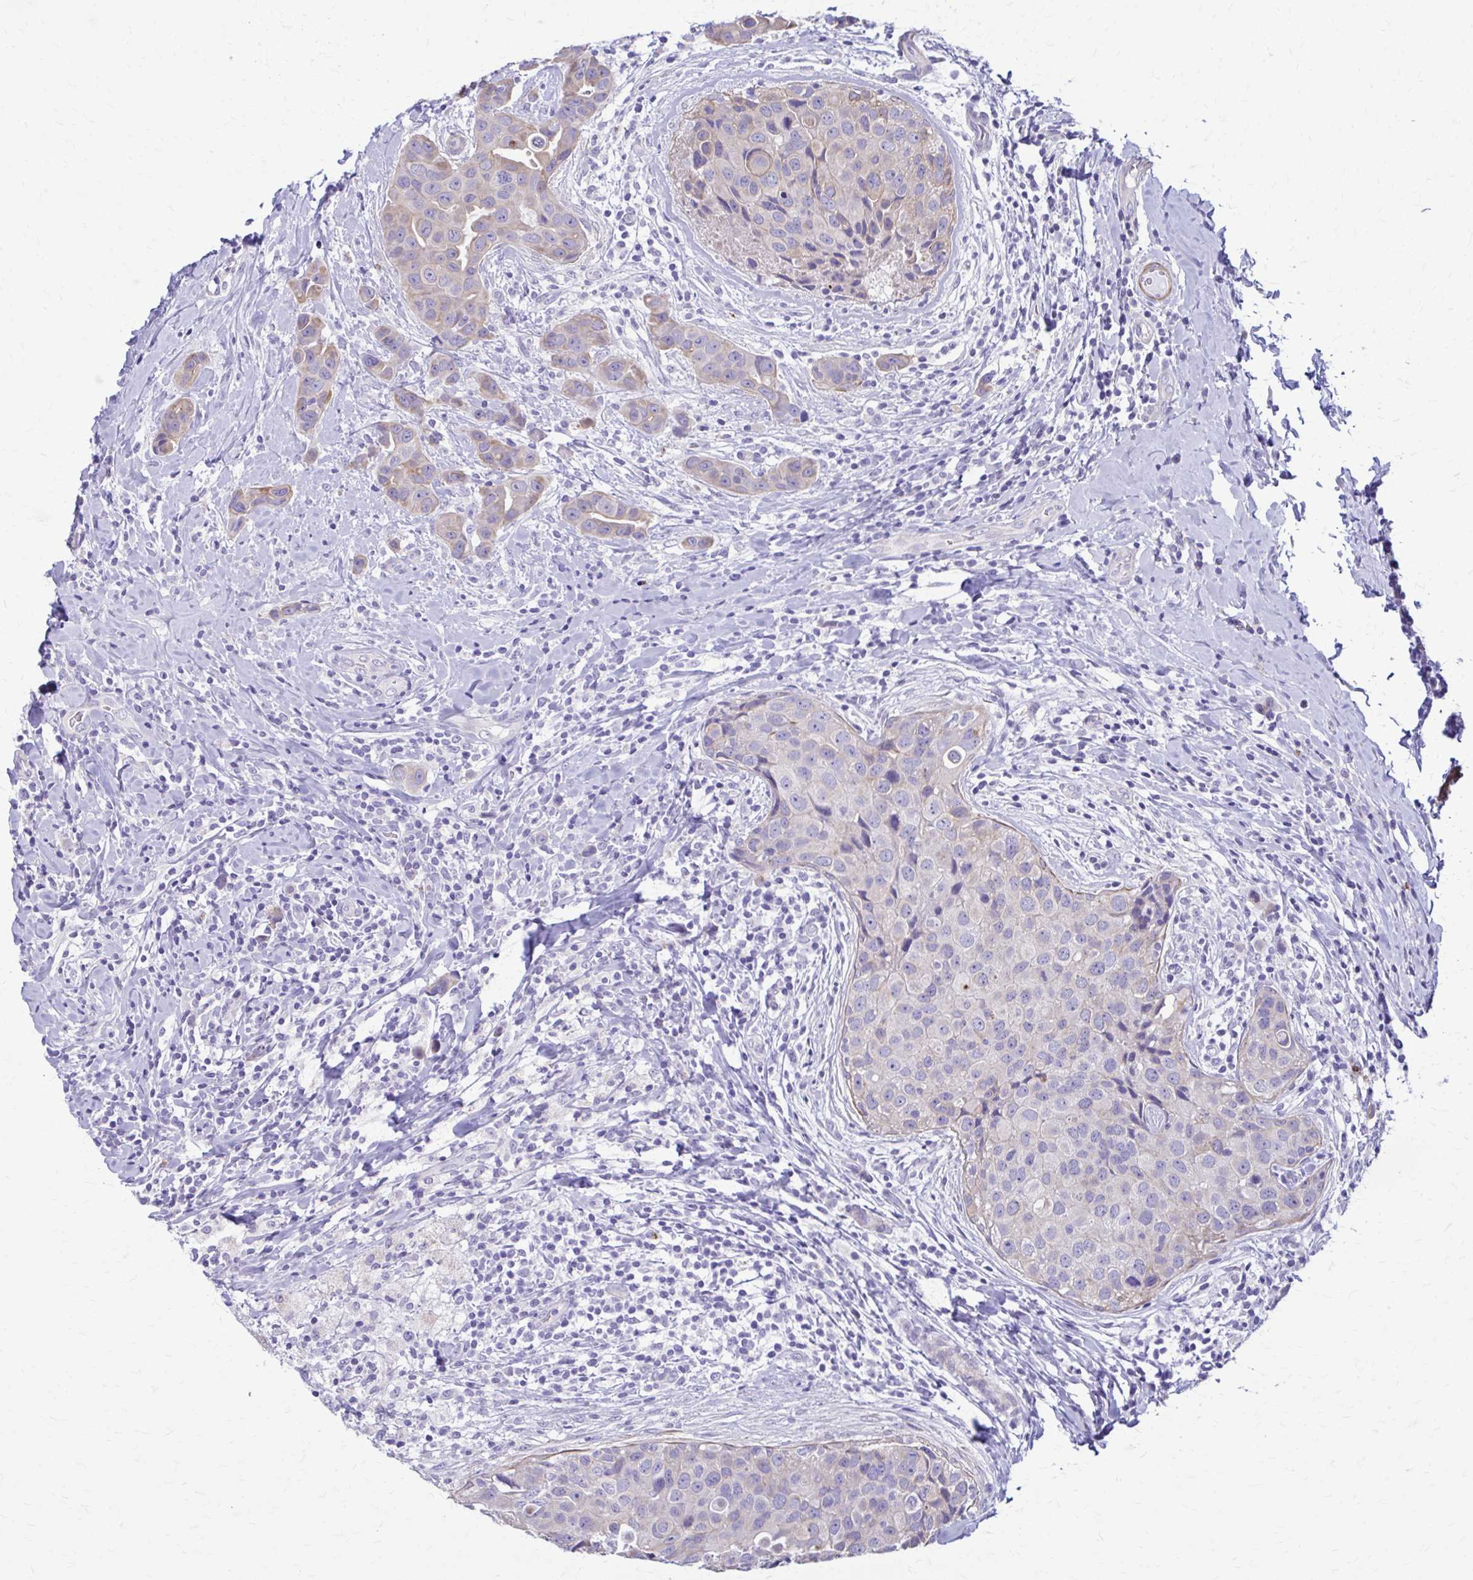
{"staining": {"intensity": "weak", "quantity": "<25%", "location": "cytoplasmic/membranous"}, "tissue": "breast cancer", "cell_type": "Tumor cells", "image_type": "cancer", "snomed": [{"axis": "morphology", "description": "Duct carcinoma"}, {"axis": "topography", "description": "Breast"}], "caption": "Intraductal carcinoma (breast) stained for a protein using IHC reveals no staining tumor cells.", "gene": "DSP", "patient": {"sex": "female", "age": 24}}